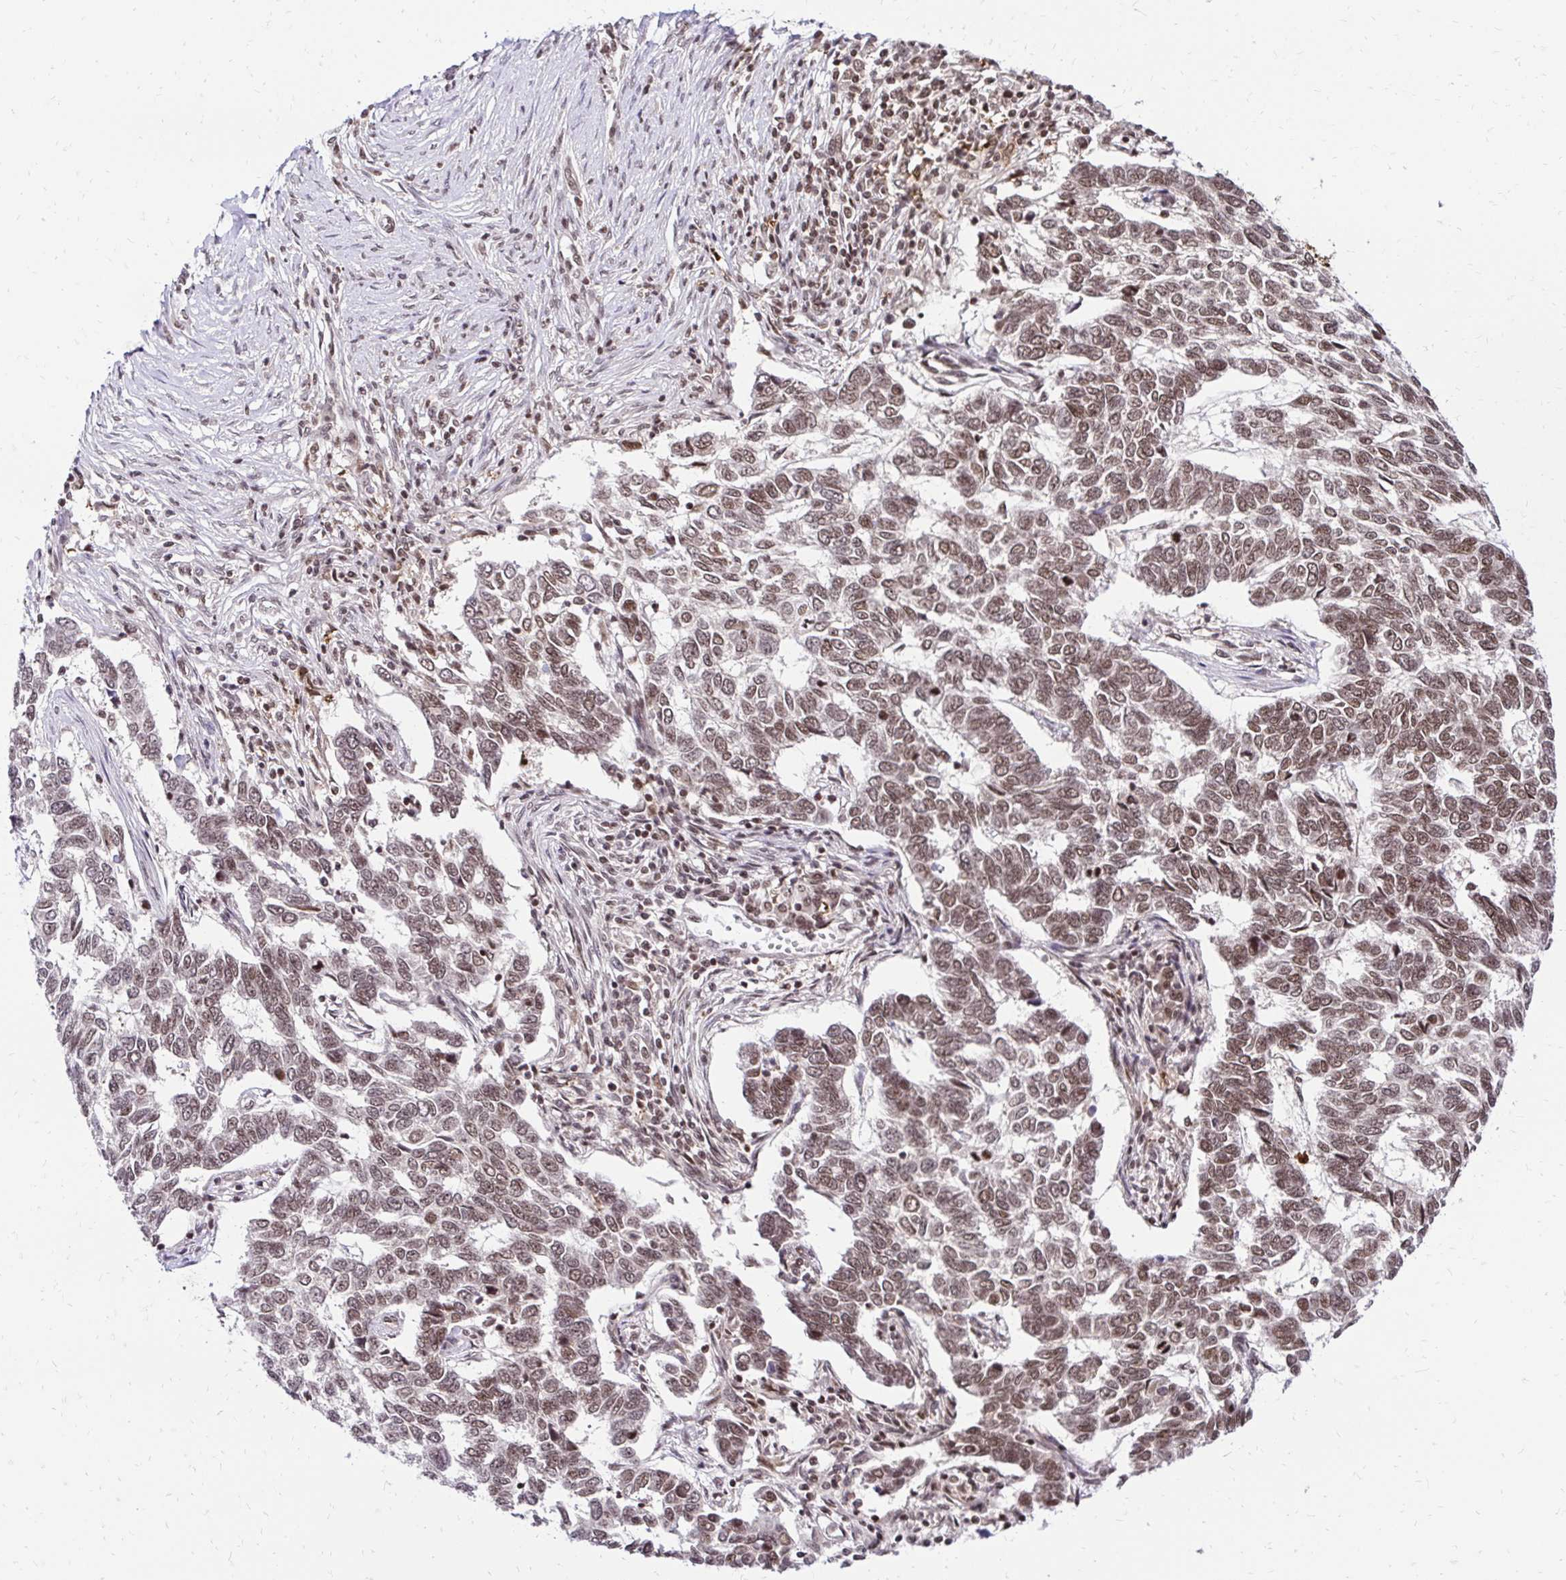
{"staining": {"intensity": "moderate", "quantity": ">75%", "location": "nuclear"}, "tissue": "skin cancer", "cell_type": "Tumor cells", "image_type": "cancer", "snomed": [{"axis": "morphology", "description": "Basal cell carcinoma"}, {"axis": "topography", "description": "Skin"}], "caption": "Skin basal cell carcinoma stained for a protein exhibits moderate nuclear positivity in tumor cells.", "gene": "GLYR1", "patient": {"sex": "female", "age": 65}}